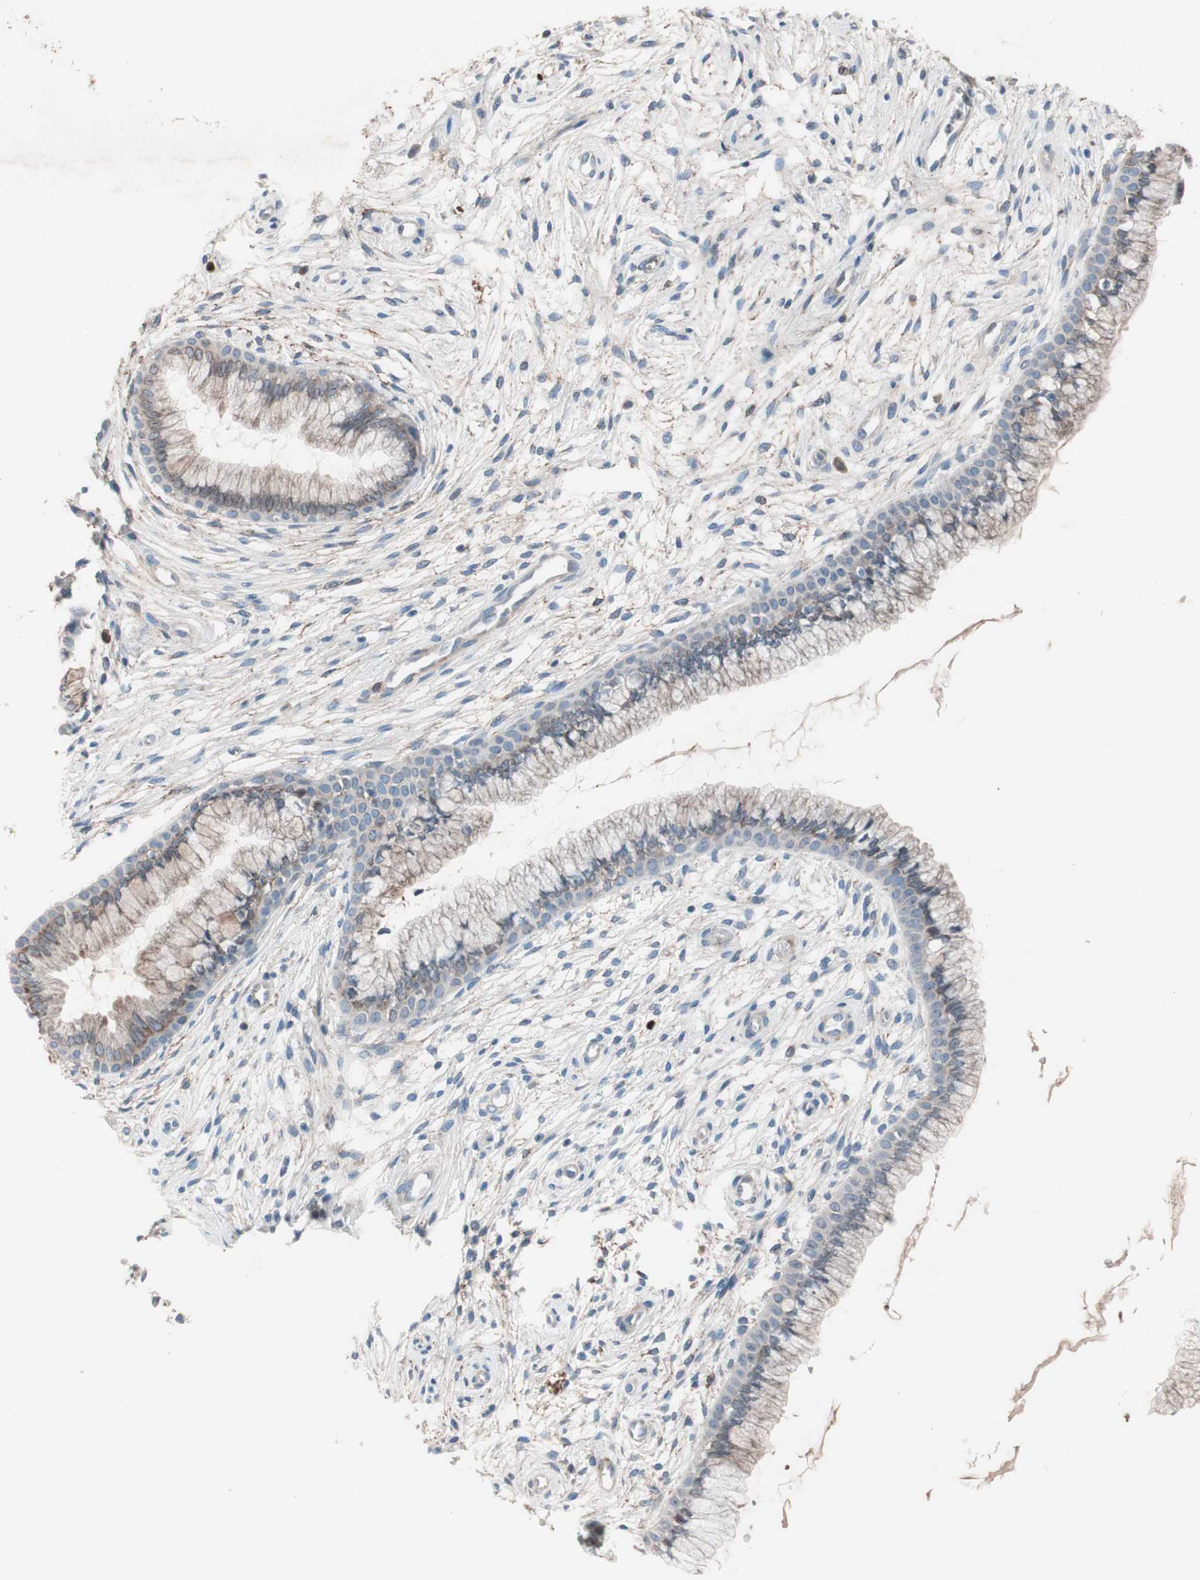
{"staining": {"intensity": "weak", "quantity": "25%-75%", "location": "cytoplasmic/membranous"}, "tissue": "cervix", "cell_type": "Glandular cells", "image_type": "normal", "snomed": [{"axis": "morphology", "description": "Normal tissue, NOS"}, {"axis": "topography", "description": "Cervix"}], "caption": "Immunohistochemical staining of benign human cervix exhibits weak cytoplasmic/membranous protein expression in approximately 25%-75% of glandular cells. The staining was performed using DAB, with brown indicating positive protein expression. Nuclei are stained blue with hematoxylin.", "gene": "GRB7", "patient": {"sex": "female", "age": 39}}